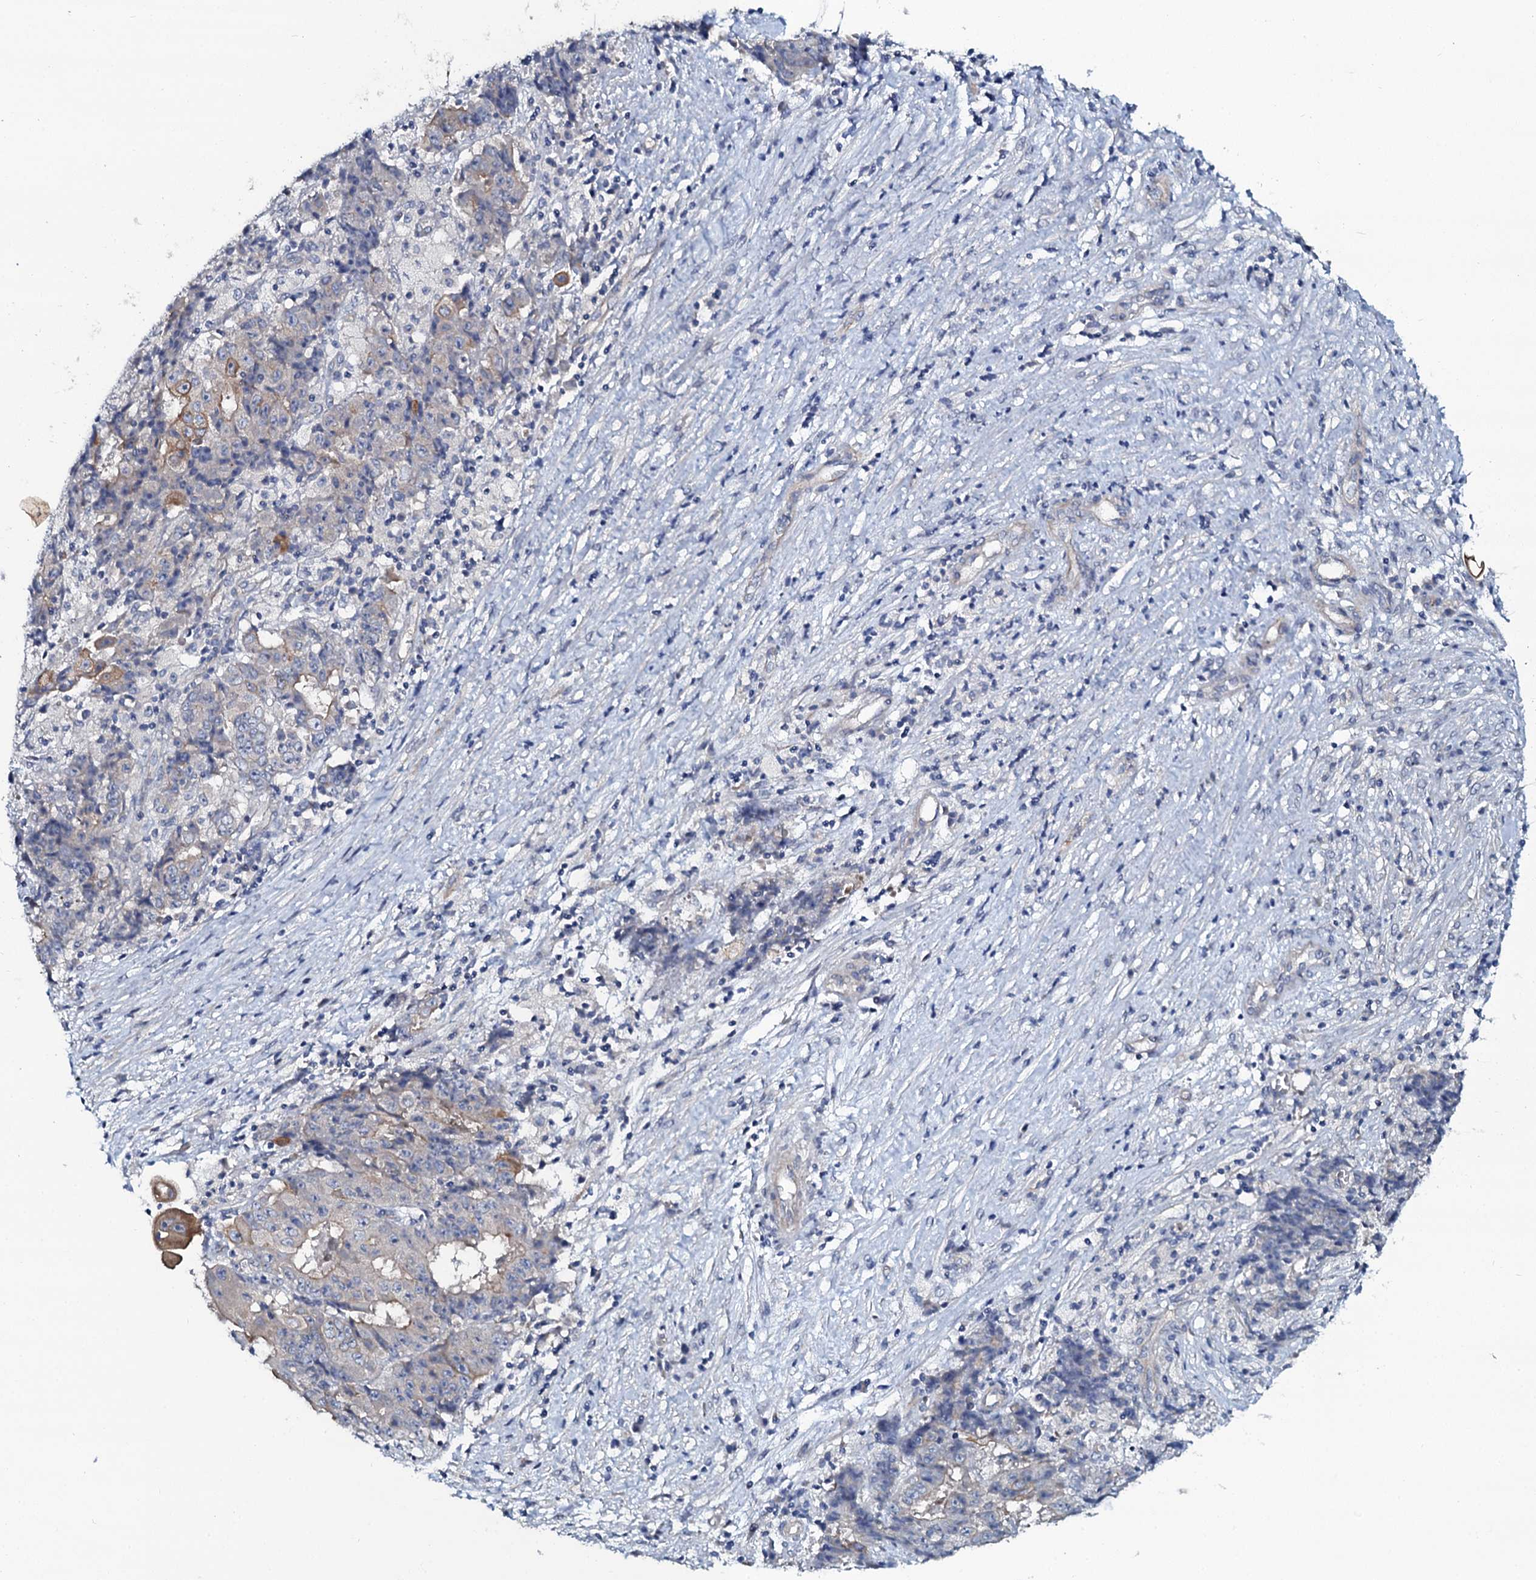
{"staining": {"intensity": "negative", "quantity": "none", "location": "none"}, "tissue": "ovarian cancer", "cell_type": "Tumor cells", "image_type": "cancer", "snomed": [{"axis": "morphology", "description": "Carcinoma, endometroid"}, {"axis": "topography", "description": "Ovary"}], "caption": "Endometroid carcinoma (ovarian) stained for a protein using immunohistochemistry (IHC) demonstrates no positivity tumor cells.", "gene": "C10orf88", "patient": {"sex": "female", "age": 42}}